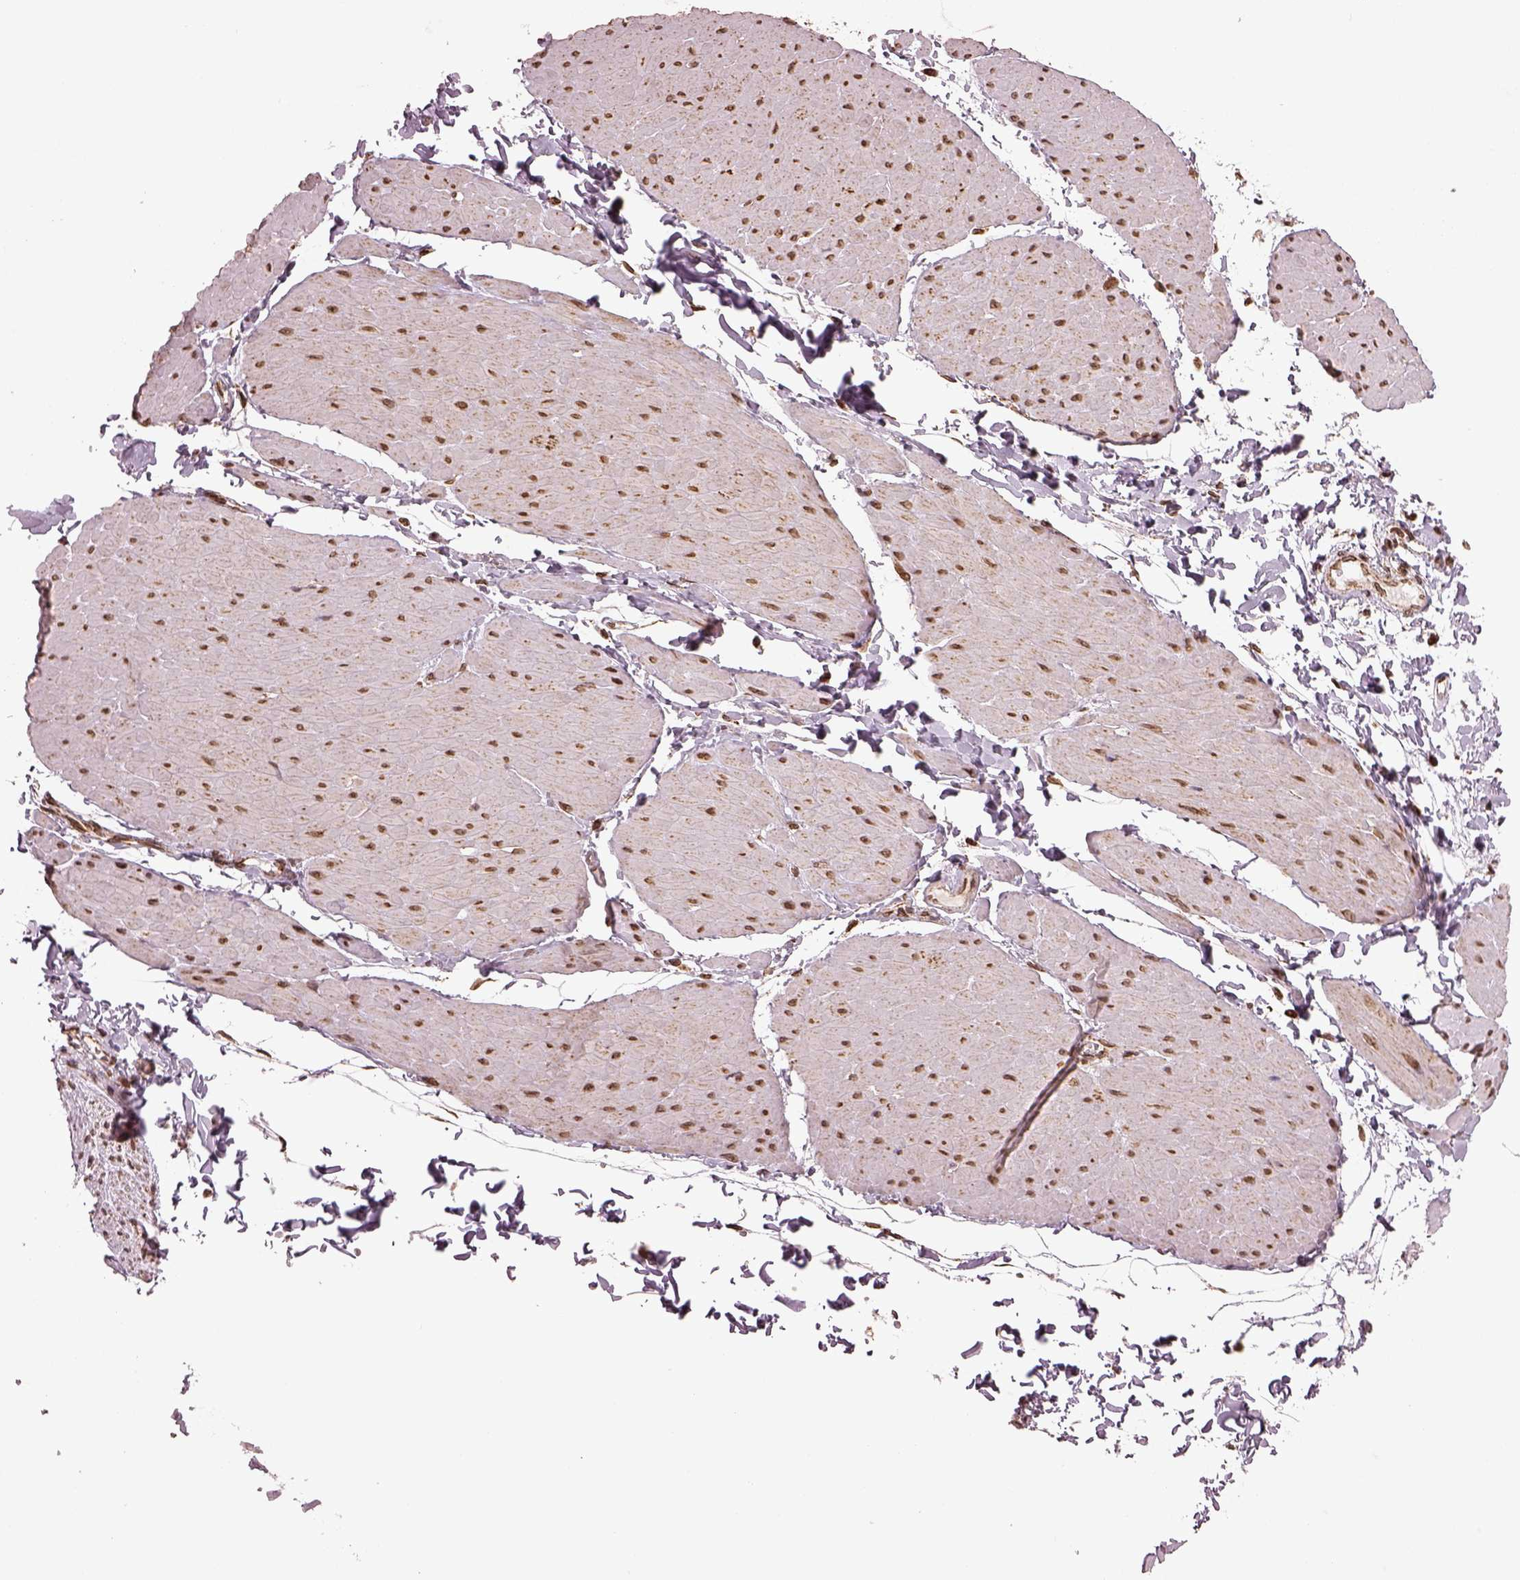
{"staining": {"intensity": "negative", "quantity": "none", "location": "none"}, "tissue": "adipose tissue", "cell_type": "Adipocytes", "image_type": "normal", "snomed": [{"axis": "morphology", "description": "Normal tissue, NOS"}, {"axis": "topography", "description": "Smooth muscle"}, {"axis": "topography", "description": "Peripheral nerve tissue"}], "caption": "High magnification brightfield microscopy of unremarkable adipose tissue stained with DAB (3,3'-diaminobenzidine) (brown) and counterstained with hematoxylin (blue): adipocytes show no significant staining.", "gene": "ACOT2", "patient": {"sex": "male", "age": 58}}